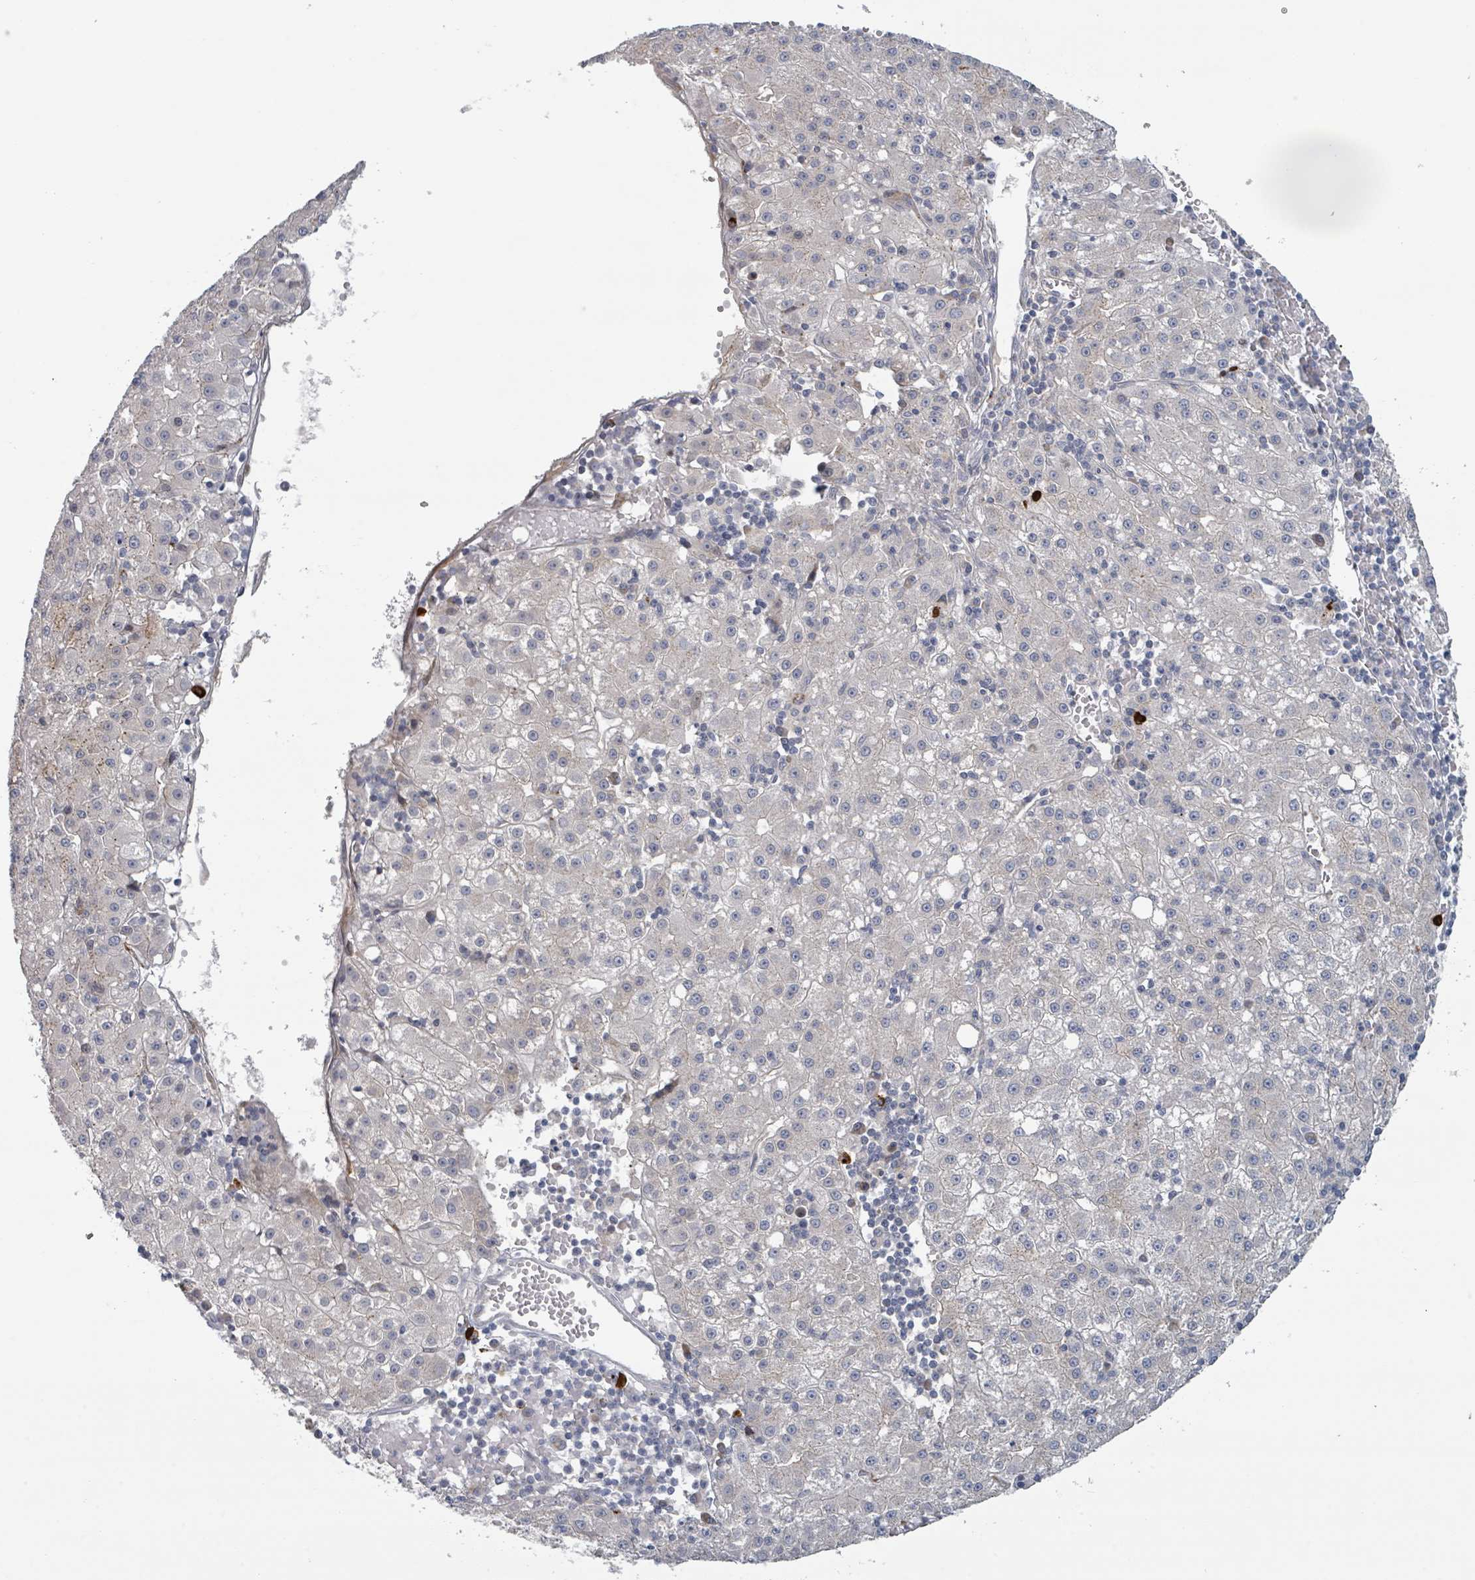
{"staining": {"intensity": "negative", "quantity": "none", "location": "none"}, "tissue": "liver cancer", "cell_type": "Tumor cells", "image_type": "cancer", "snomed": [{"axis": "morphology", "description": "Carcinoma, Hepatocellular, NOS"}, {"axis": "topography", "description": "Liver"}], "caption": "A high-resolution micrograph shows immunohistochemistry (IHC) staining of liver cancer (hepatocellular carcinoma), which displays no significant staining in tumor cells. Nuclei are stained in blue.", "gene": "COL5A3", "patient": {"sex": "male", "age": 76}}